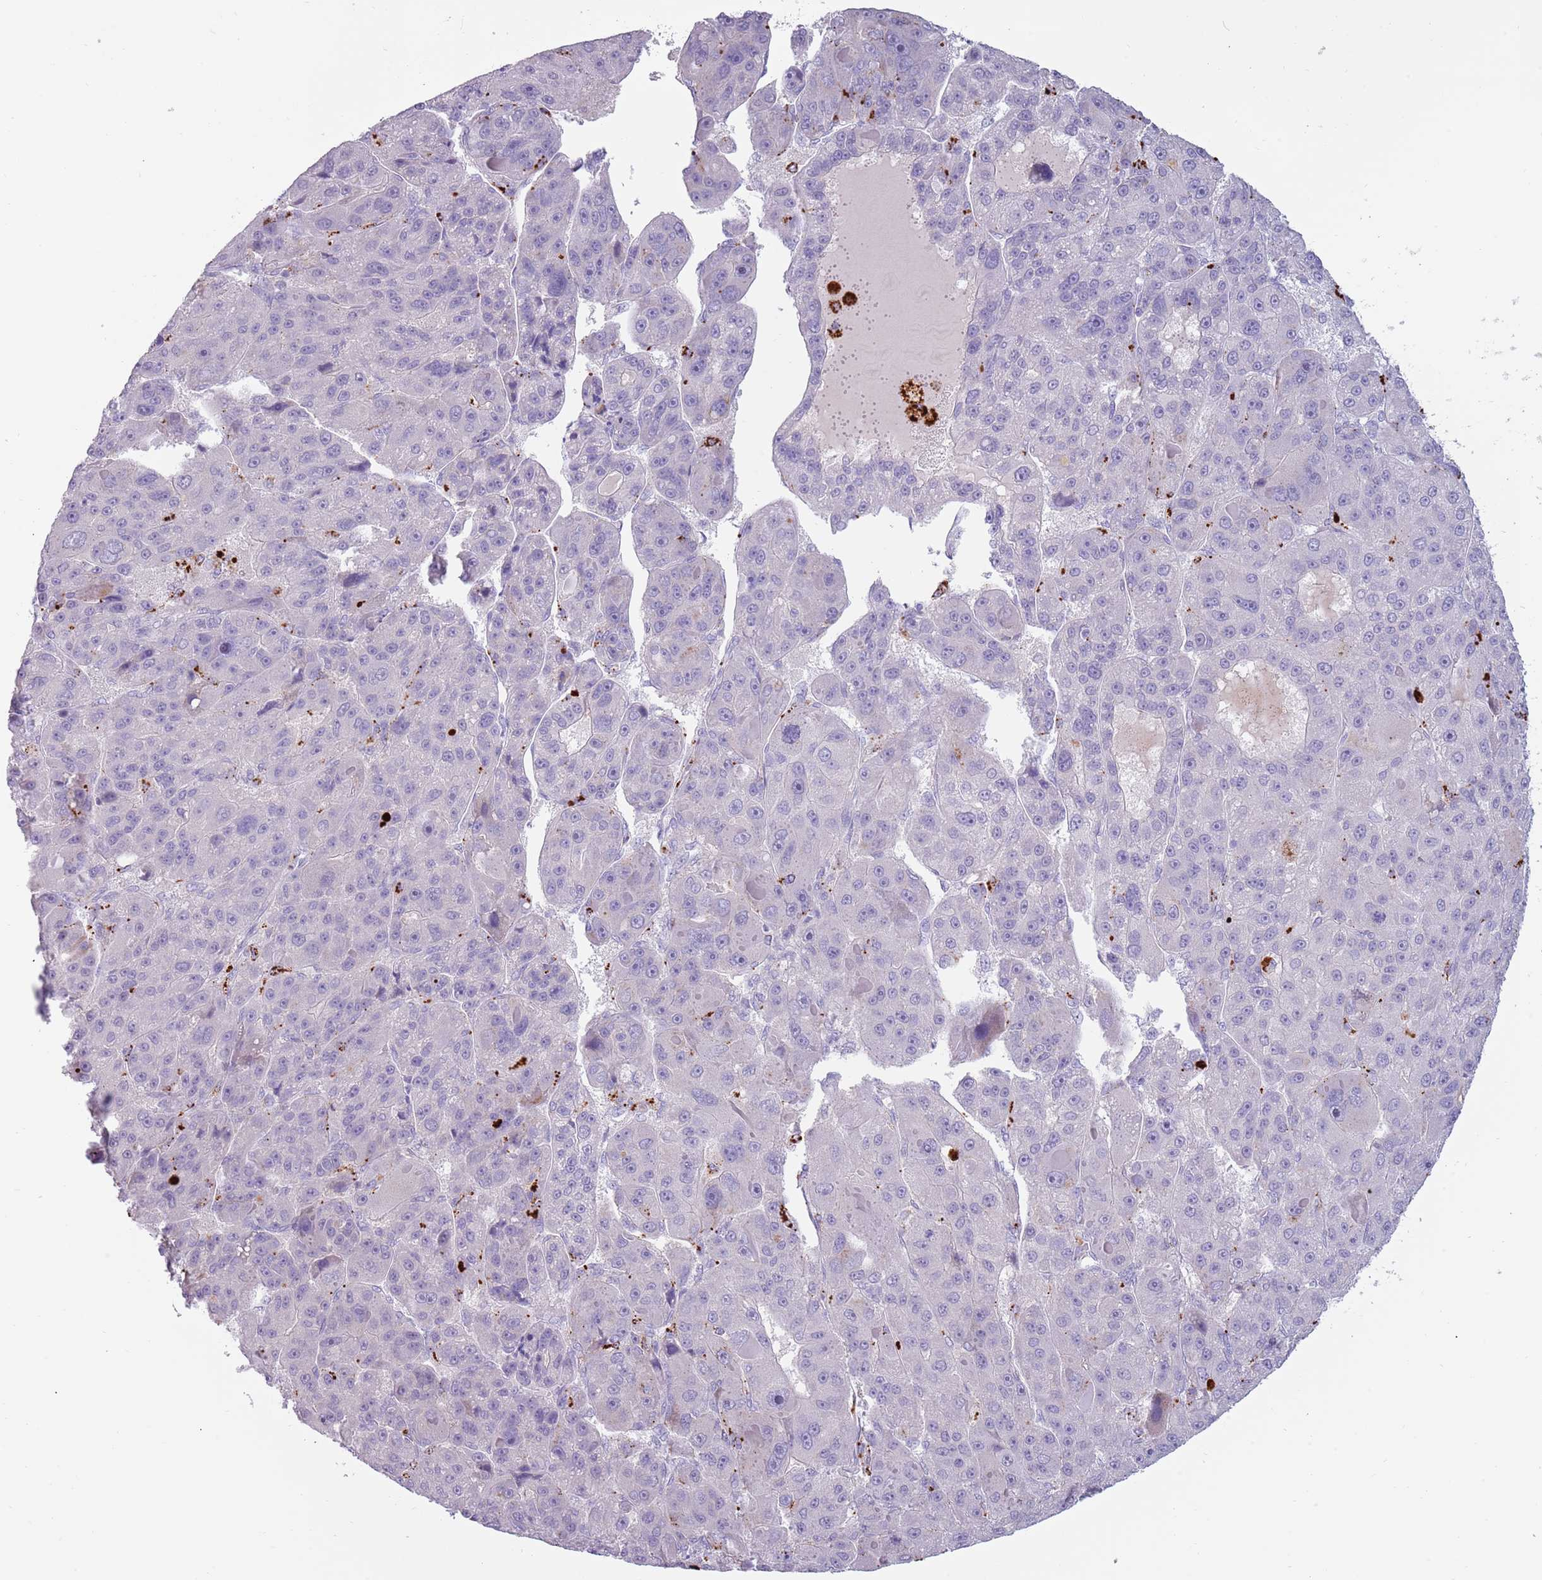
{"staining": {"intensity": "negative", "quantity": "none", "location": "none"}, "tissue": "liver cancer", "cell_type": "Tumor cells", "image_type": "cancer", "snomed": [{"axis": "morphology", "description": "Carcinoma, Hepatocellular, NOS"}, {"axis": "topography", "description": "Liver"}], "caption": "High power microscopy image of an immunohistochemistry (IHC) micrograph of liver cancer, revealing no significant positivity in tumor cells.", "gene": "NWD2", "patient": {"sex": "male", "age": 76}}